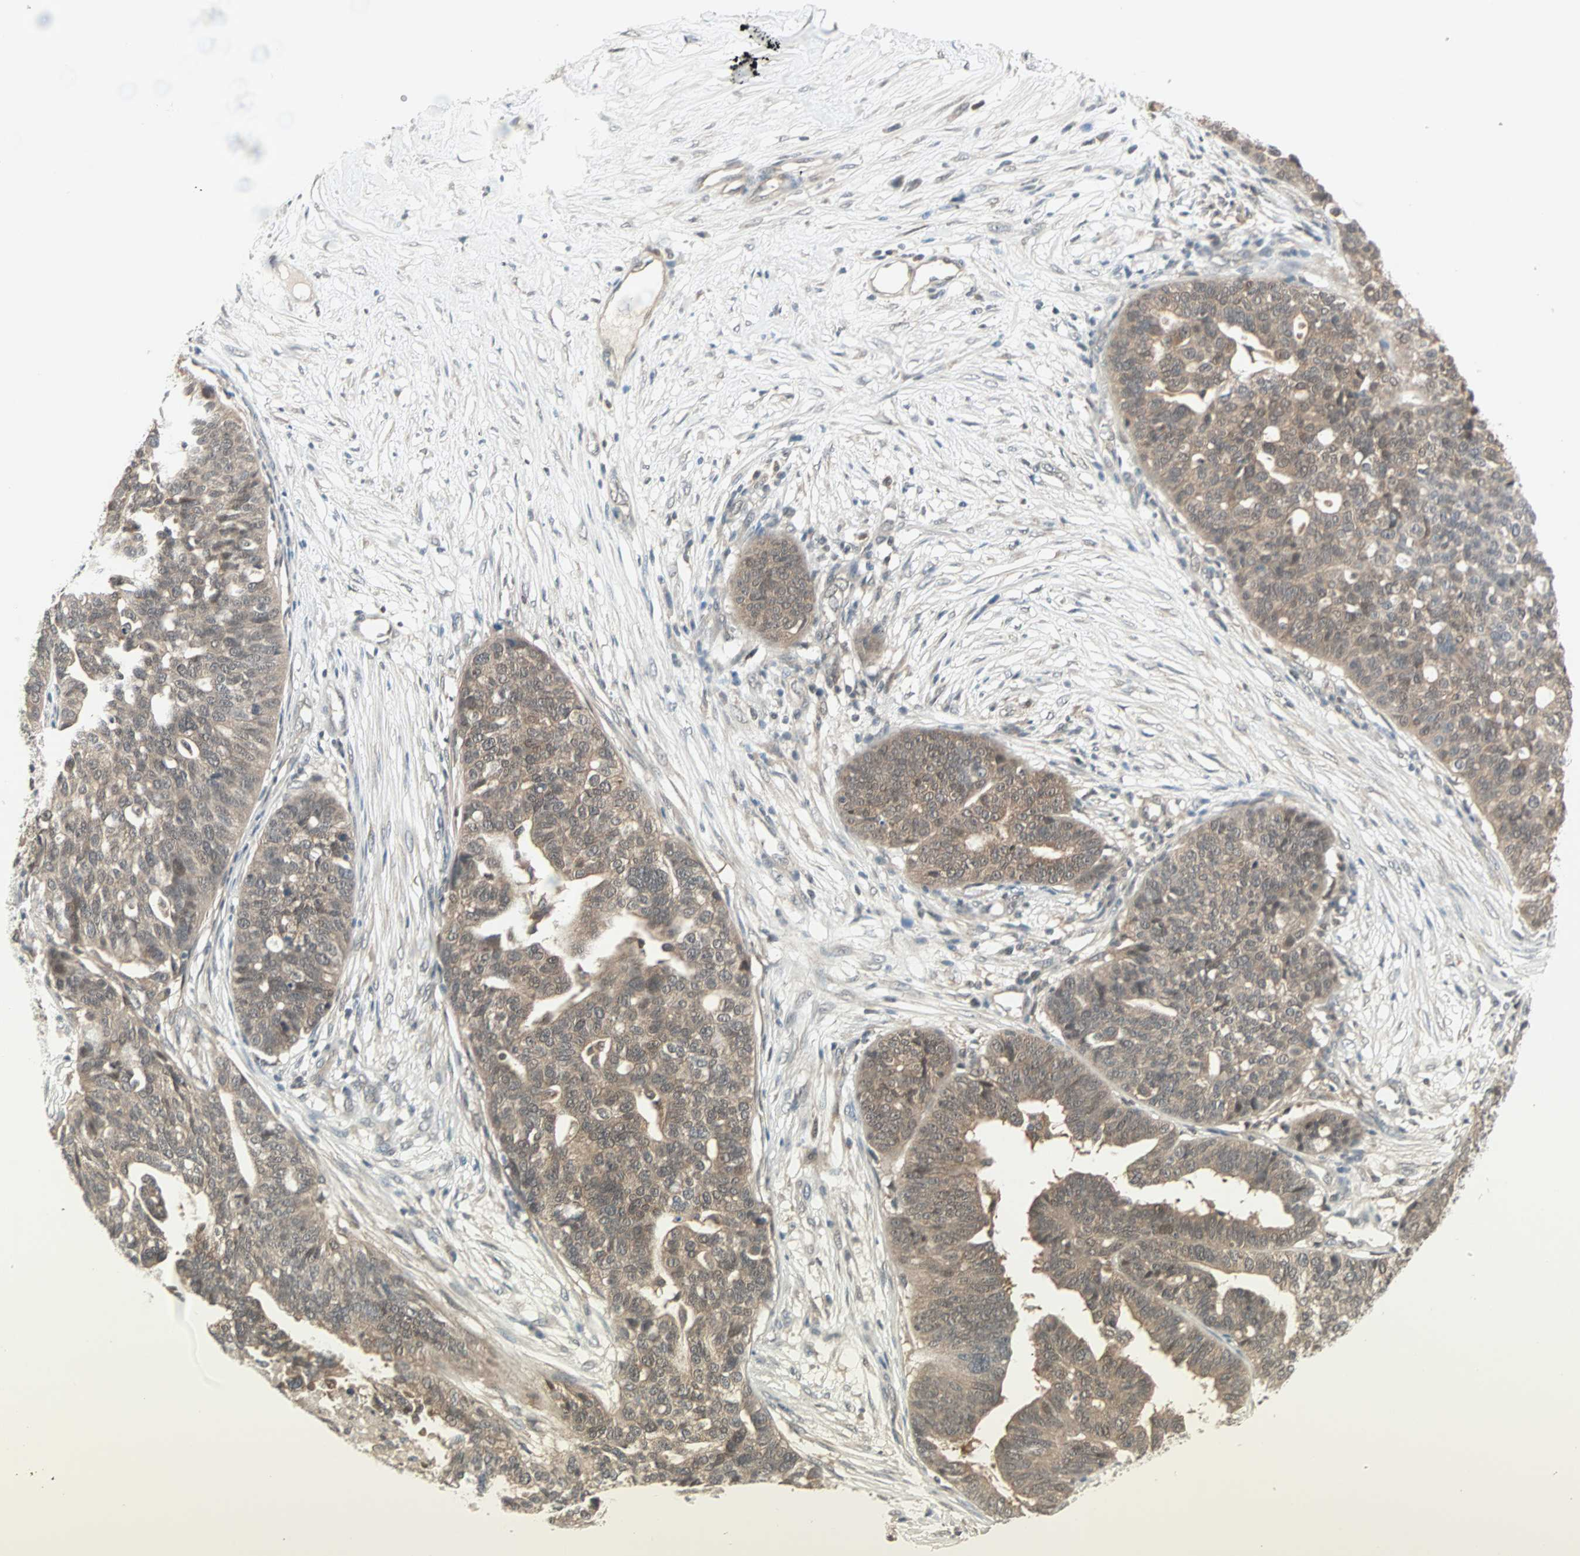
{"staining": {"intensity": "weak", "quantity": "25%-75%", "location": "cytoplasmic/membranous"}, "tissue": "ovarian cancer", "cell_type": "Tumor cells", "image_type": "cancer", "snomed": [{"axis": "morphology", "description": "Cystadenocarcinoma, serous, NOS"}, {"axis": "topography", "description": "Ovary"}], "caption": "Brown immunohistochemical staining in human ovarian cancer exhibits weak cytoplasmic/membranous expression in about 25%-75% of tumor cells.", "gene": "PTPA", "patient": {"sex": "female", "age": 59}}